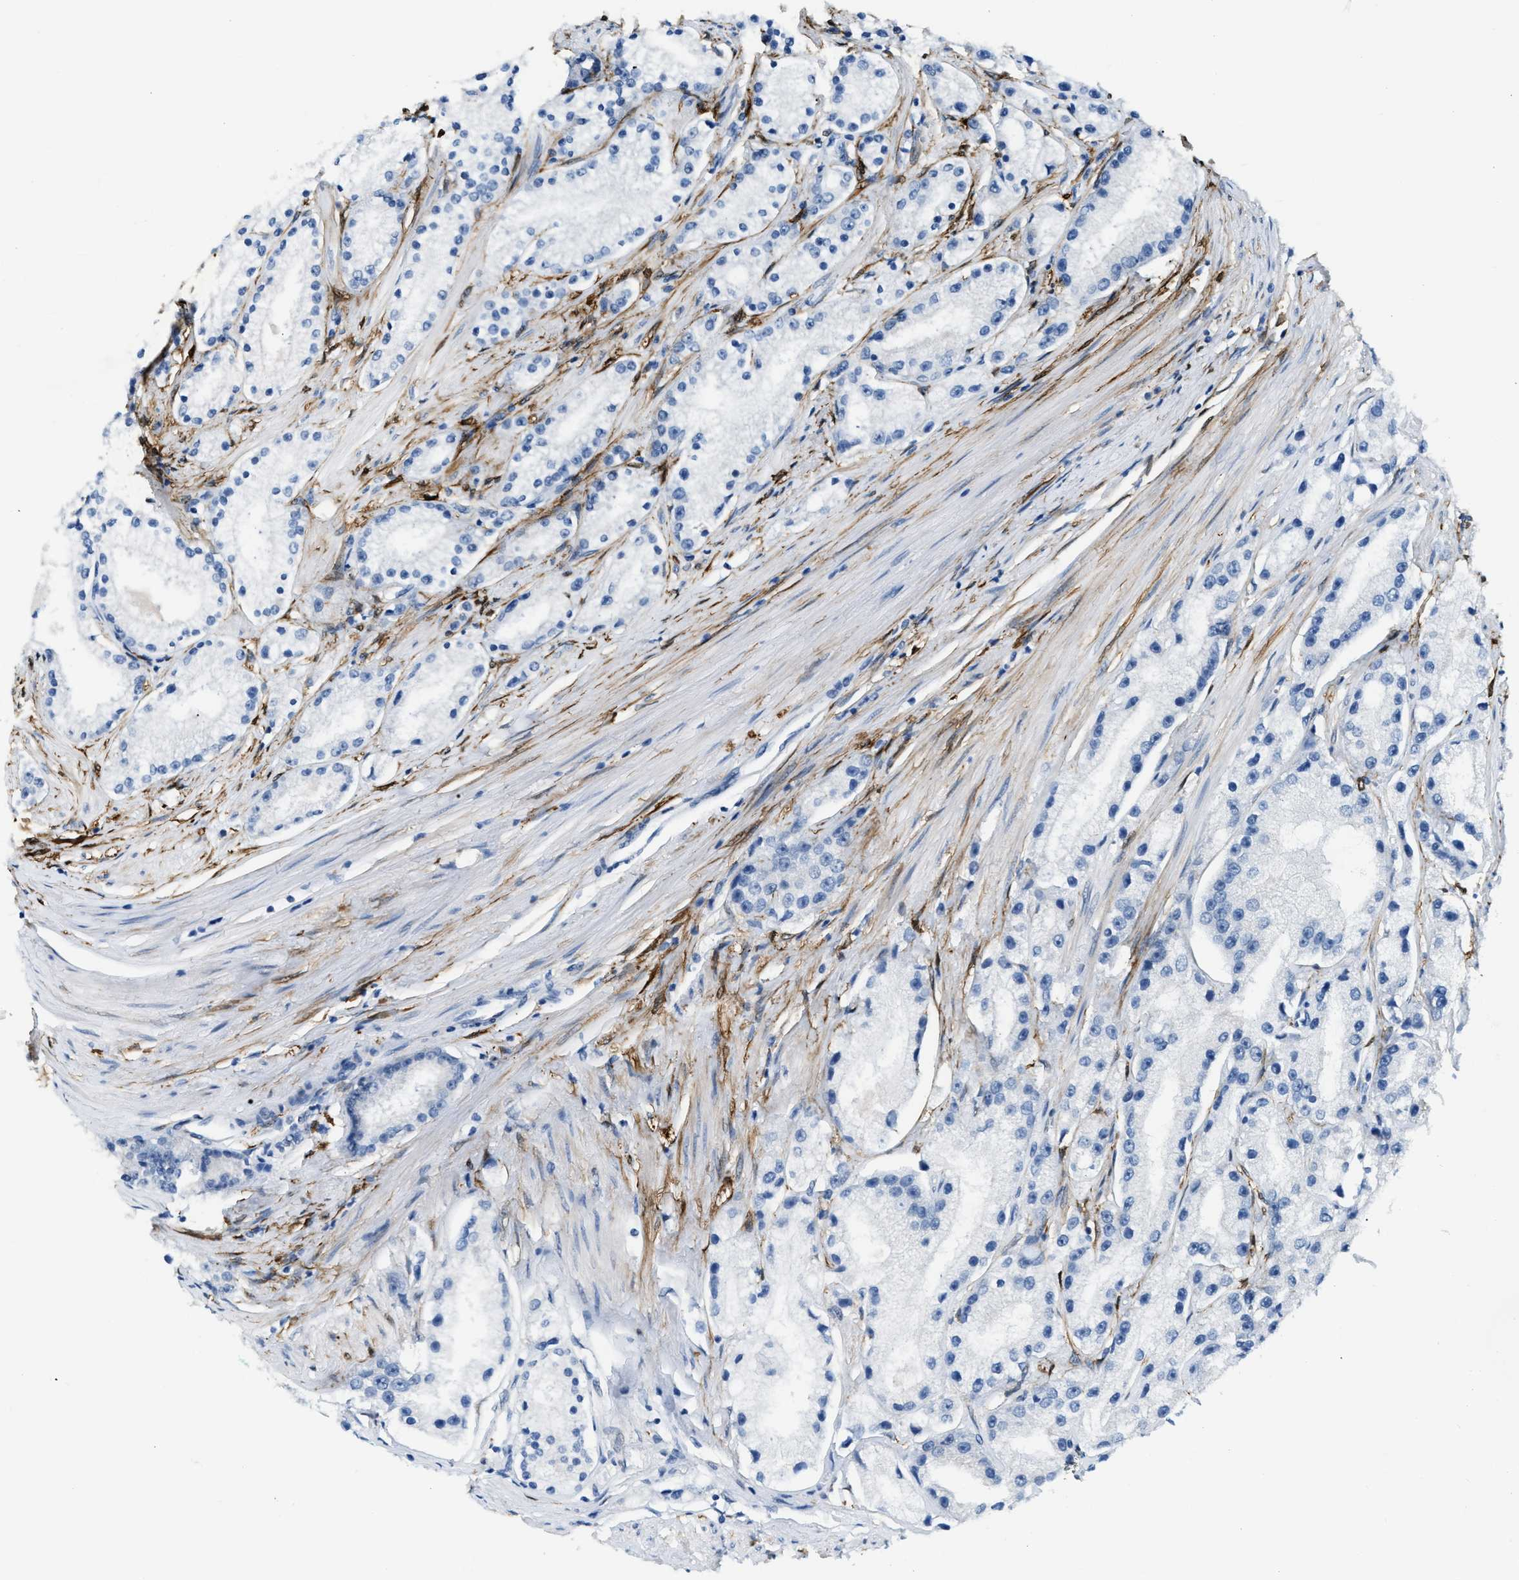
{"staining": {"intensity": "negative", "quantity": "none", "location": "none"}, "tissue": "prostate cancer", "cell_type": "Tumor cells", "image_type": "cancer", "snomed": [{"axis": "morphology", "description": "Adenocarcinoma, Low grade"}, {"axis": "topography", "description": "Prostate"}], "caption": "Prostate cancer was stained to show a protein in brown. There is no significant positivity in tumor cells. (Immunohistochemistry (ihc), brightfield microscopy, high magnification).", "gene": "PHRF1", "patient": {"sex": "male", "age": 63}}